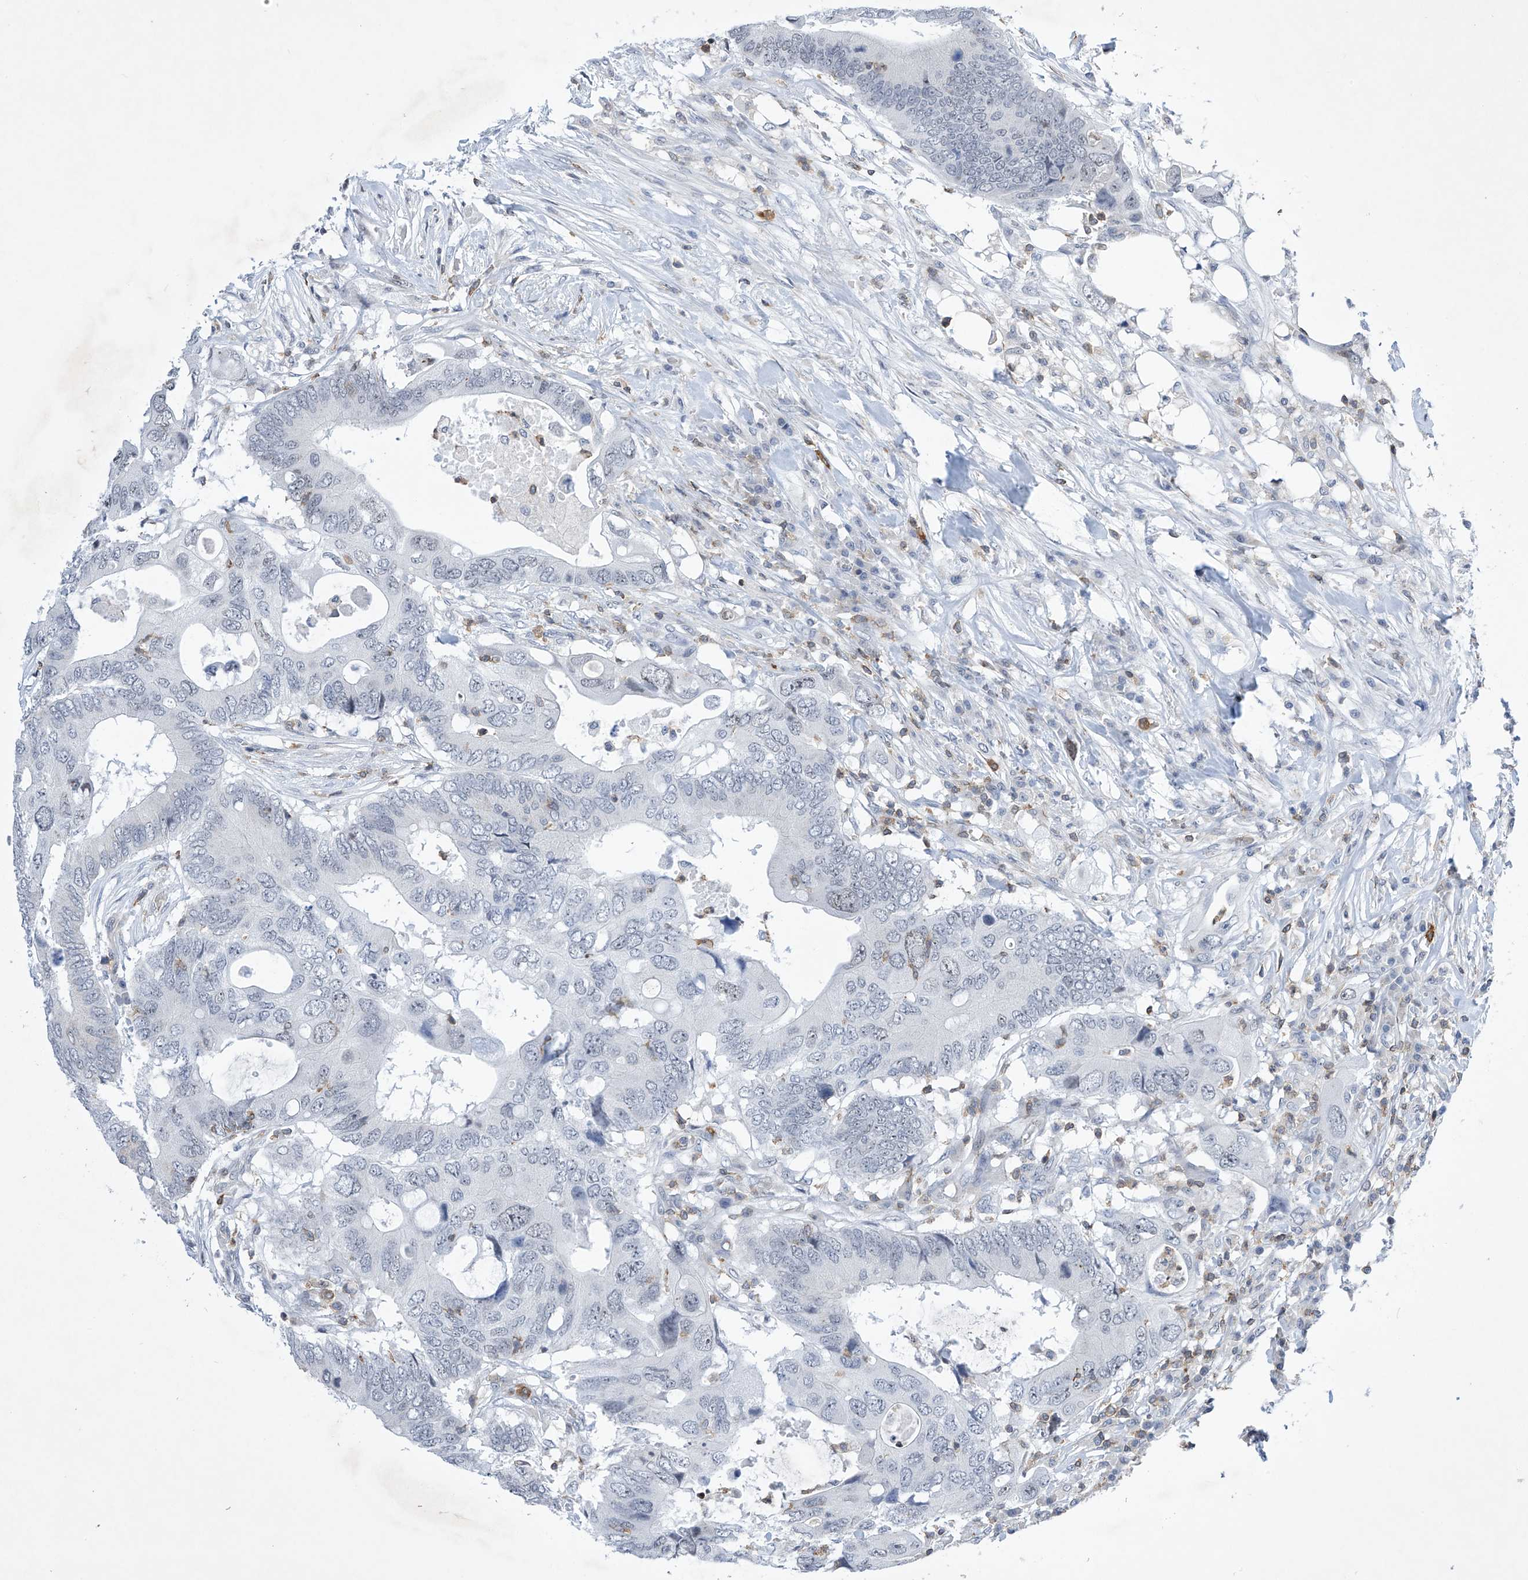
{"staining": {"intensity": "negative", "quantity": "none", "location": "none"}, "tissue": "colorectal cancer", "cell_type": "Tumor cells", "image_type": "cancer", "snomed": [{"axis": "morphology", "description": "Adenocarcinoma, NOS"}, {"axis": "topography", "description": "Colon"}], "caption": "Immunohistochemical staining of human adenocarcinoma (colorectal) reveals no significant staining in tumor cells.", "gene": "MSL3", "patient": {"sex": "male", "age": 71}}